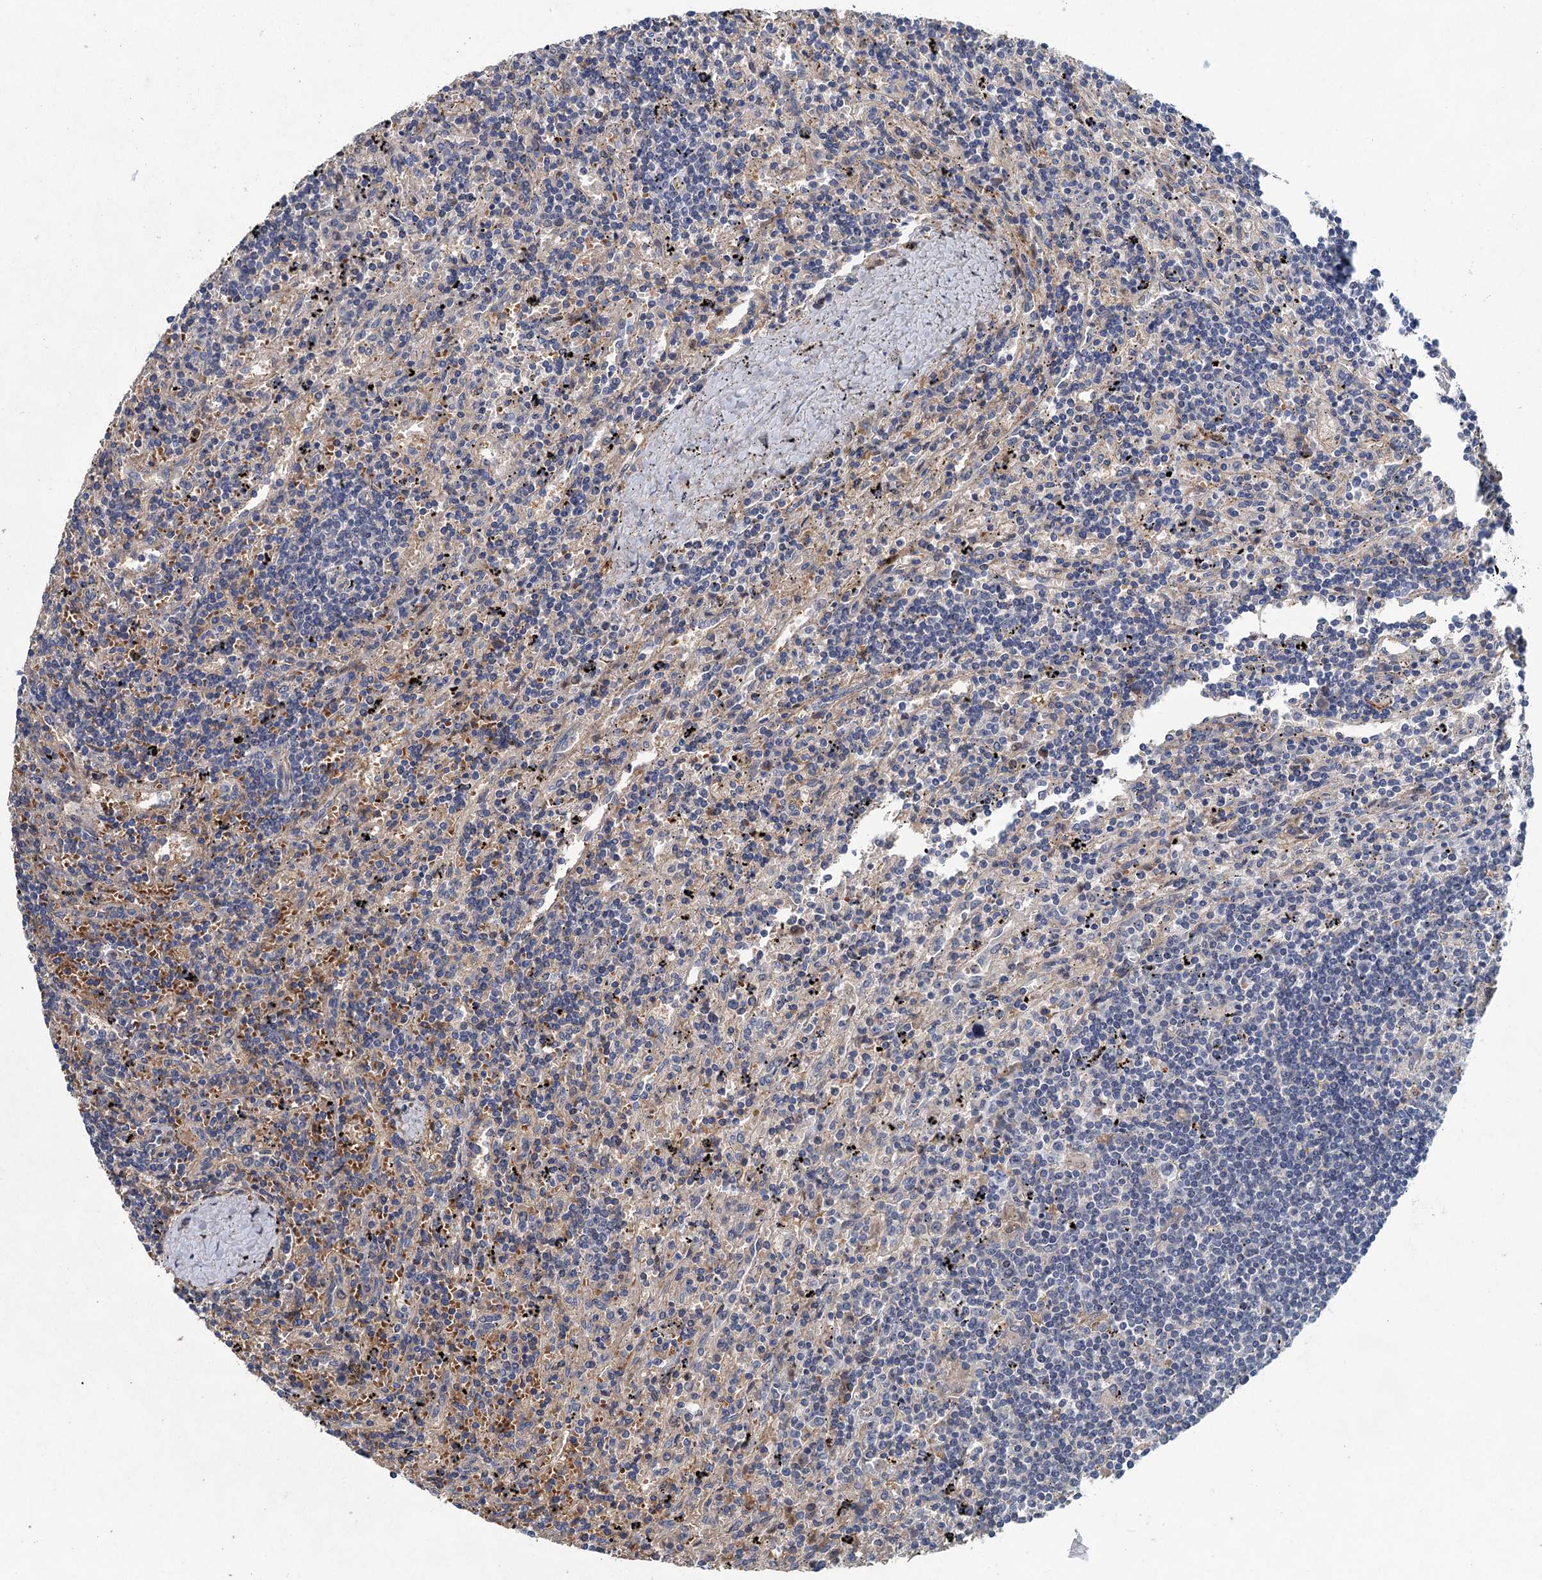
{"staining": {"intensity": "negative", "quantity": "none", "location": "none"}, "tissue": "lymphoma", "cell_type": "Tumor cells", "image_type": "cancer", "snomed": [{"axis": "morphology", "description": "Malignant lymphoma, non-Hodgkin's type, Low grade"}, {"axis": "topography", "description": "Spleen"}], "caption": "This is an immunohistochemistry (IHC) micrograph of low-grade malignant lymphoma, non-Hodgkin's type. There is no staining in tumor cells.", "gene": "RSAD2", "patient": {"sex": "male", "age": 76}}